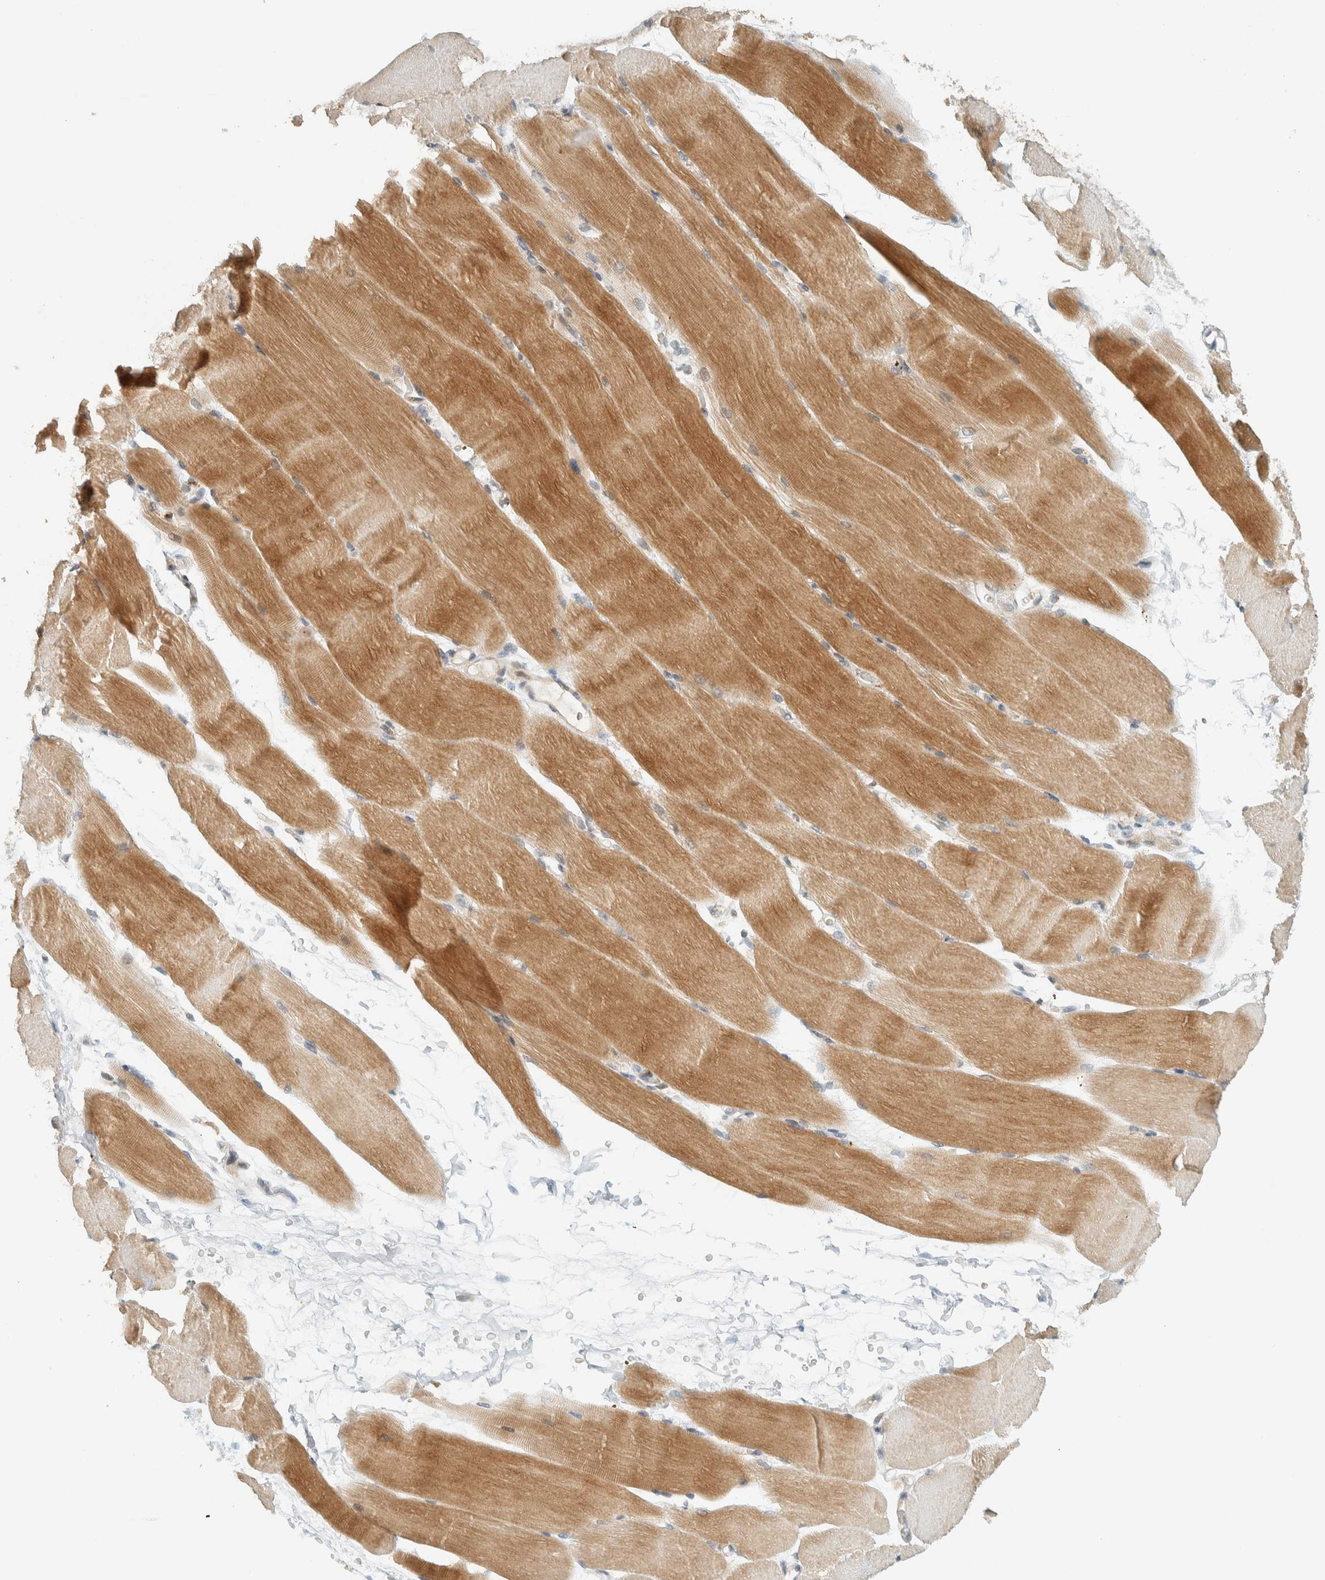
{"staining": {"intensity": "moderate", "quantity": ">75%", "location": "cytoplasmic/membranous"}, "tissue": "skeletal muscle", "cell_type": "Myocytes", "image_type": "normal", "snomed": [{"axis": "morphology", "description": "Normal tissue, NOS"}, {"axis": "topography", "description": "Skeletal muscle"}, {"axis": "topography", "description": "Parathyroid gland"}], "caption": "Immunohistochemical staining of benign human skeletal muscle exhibits >75% levels of moderate cytoplasmic/membranous protein staining in about >75% of myocytes. The staining was performed using DAB to visualize the protein expression in brown, while the nuclei were stained in blue with hematoxylin (Magnification: 20x).", "gene": "ITPRID1", "patient": {"sex": "female", "age": 37}}